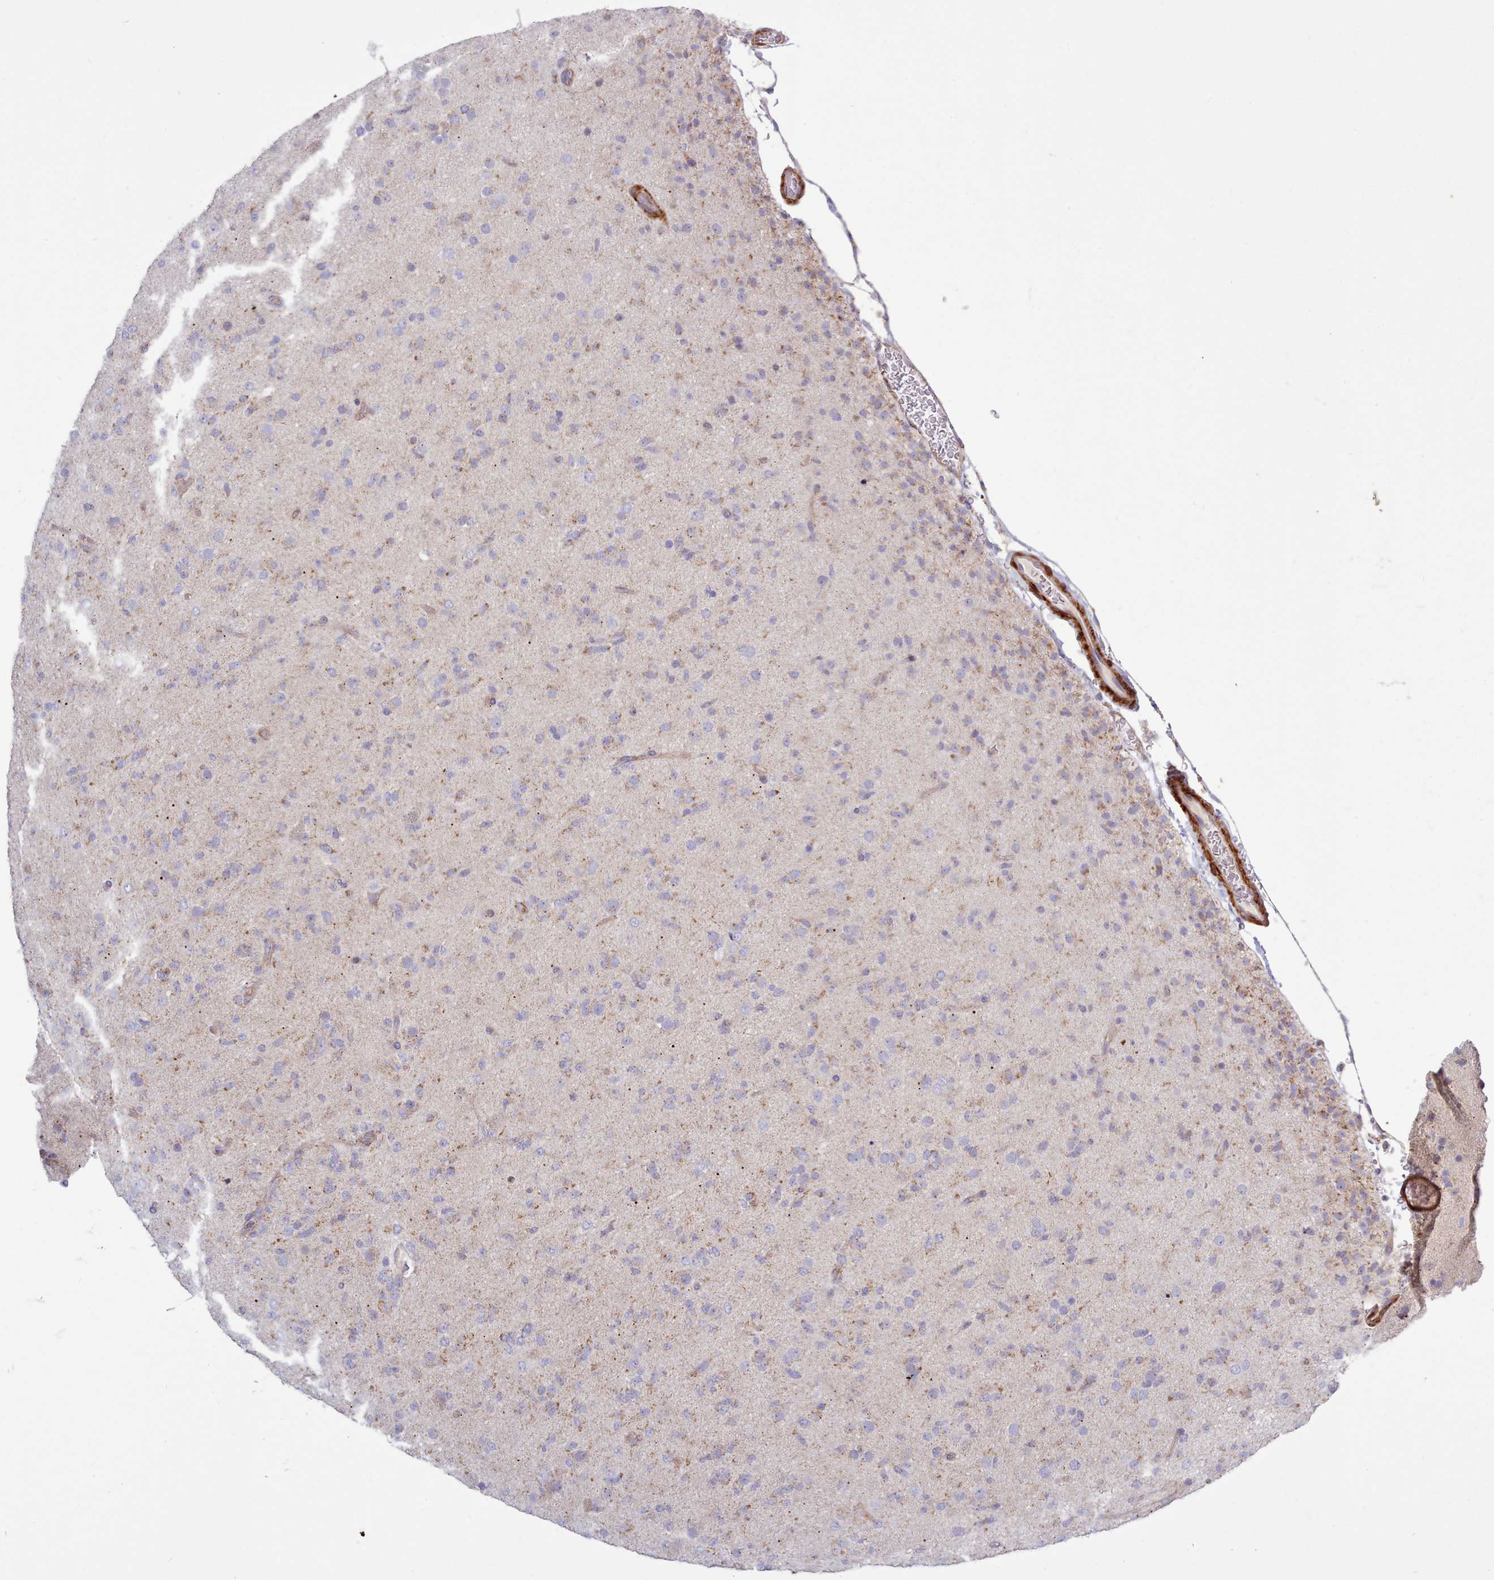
{"staining": {"intensity": "weak", "quantity": "<25%", "location": "cytoplasmic/membranous"}, "tissue": "glioma", "cell_type": "Tumor cells", "image_type": "cancer", "snomed": [{"axis": "morphology", "description": "Glioma, malignant, Low grade"}, {"axis": "topography", "description": "Brain"}], "caption": "Immunohistochemical staining of glioma shows no significant expression in tumor cells.", "gene": "MRPL21", "patient": {"sex": "male", "age": 65}}